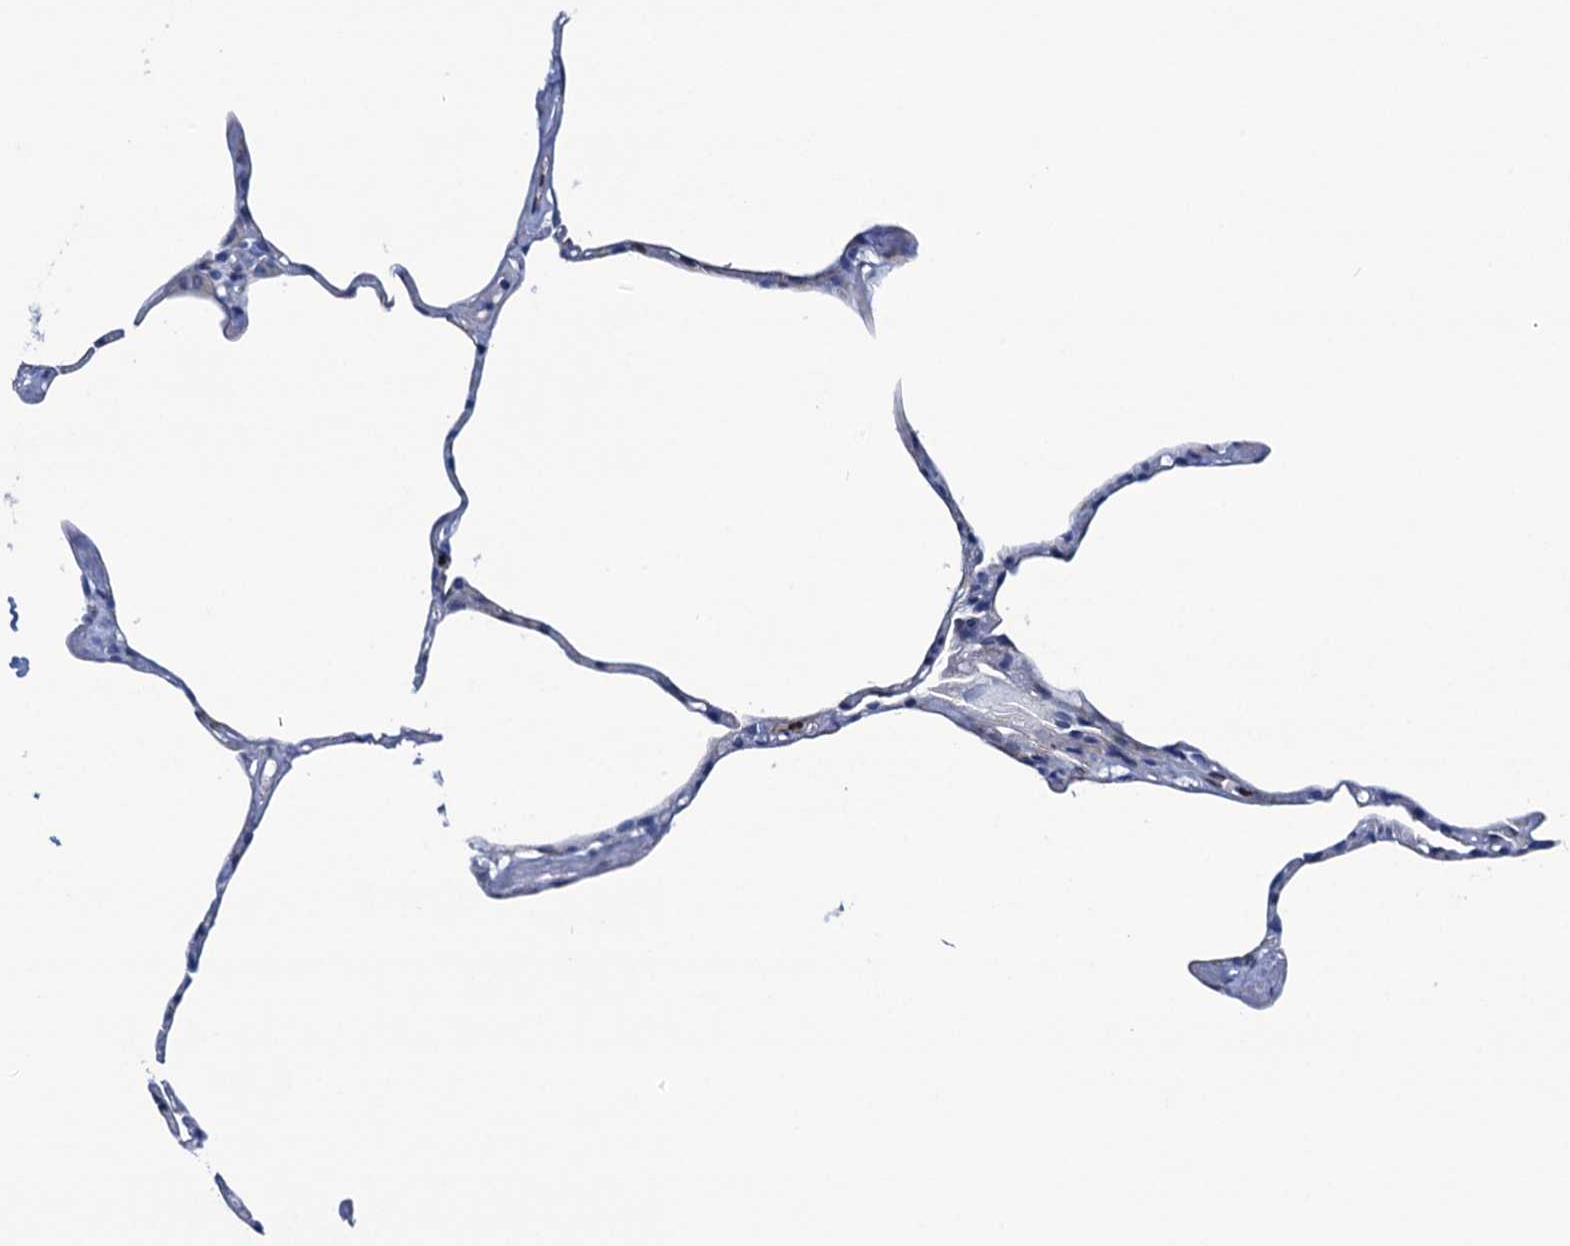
{"staining": {"intensity": "negative", "quantity": "none", "location": "none"}, "tissue": "lung", "cell_type": "Alveolar cells", "image_type": "normal", "snomed": [{"axis": "morphology", "description": "Normal tissue, NOS"}, {"axis": "topography", "description": "Lung"}], "caption": "DAB (3,3'-diaminobenzidine) immunohistochemical staining of normal lung reveals no significant expression in alveolar cells.", "gene": "RHCG", "patient": {"sex": "male", "age": 65}}